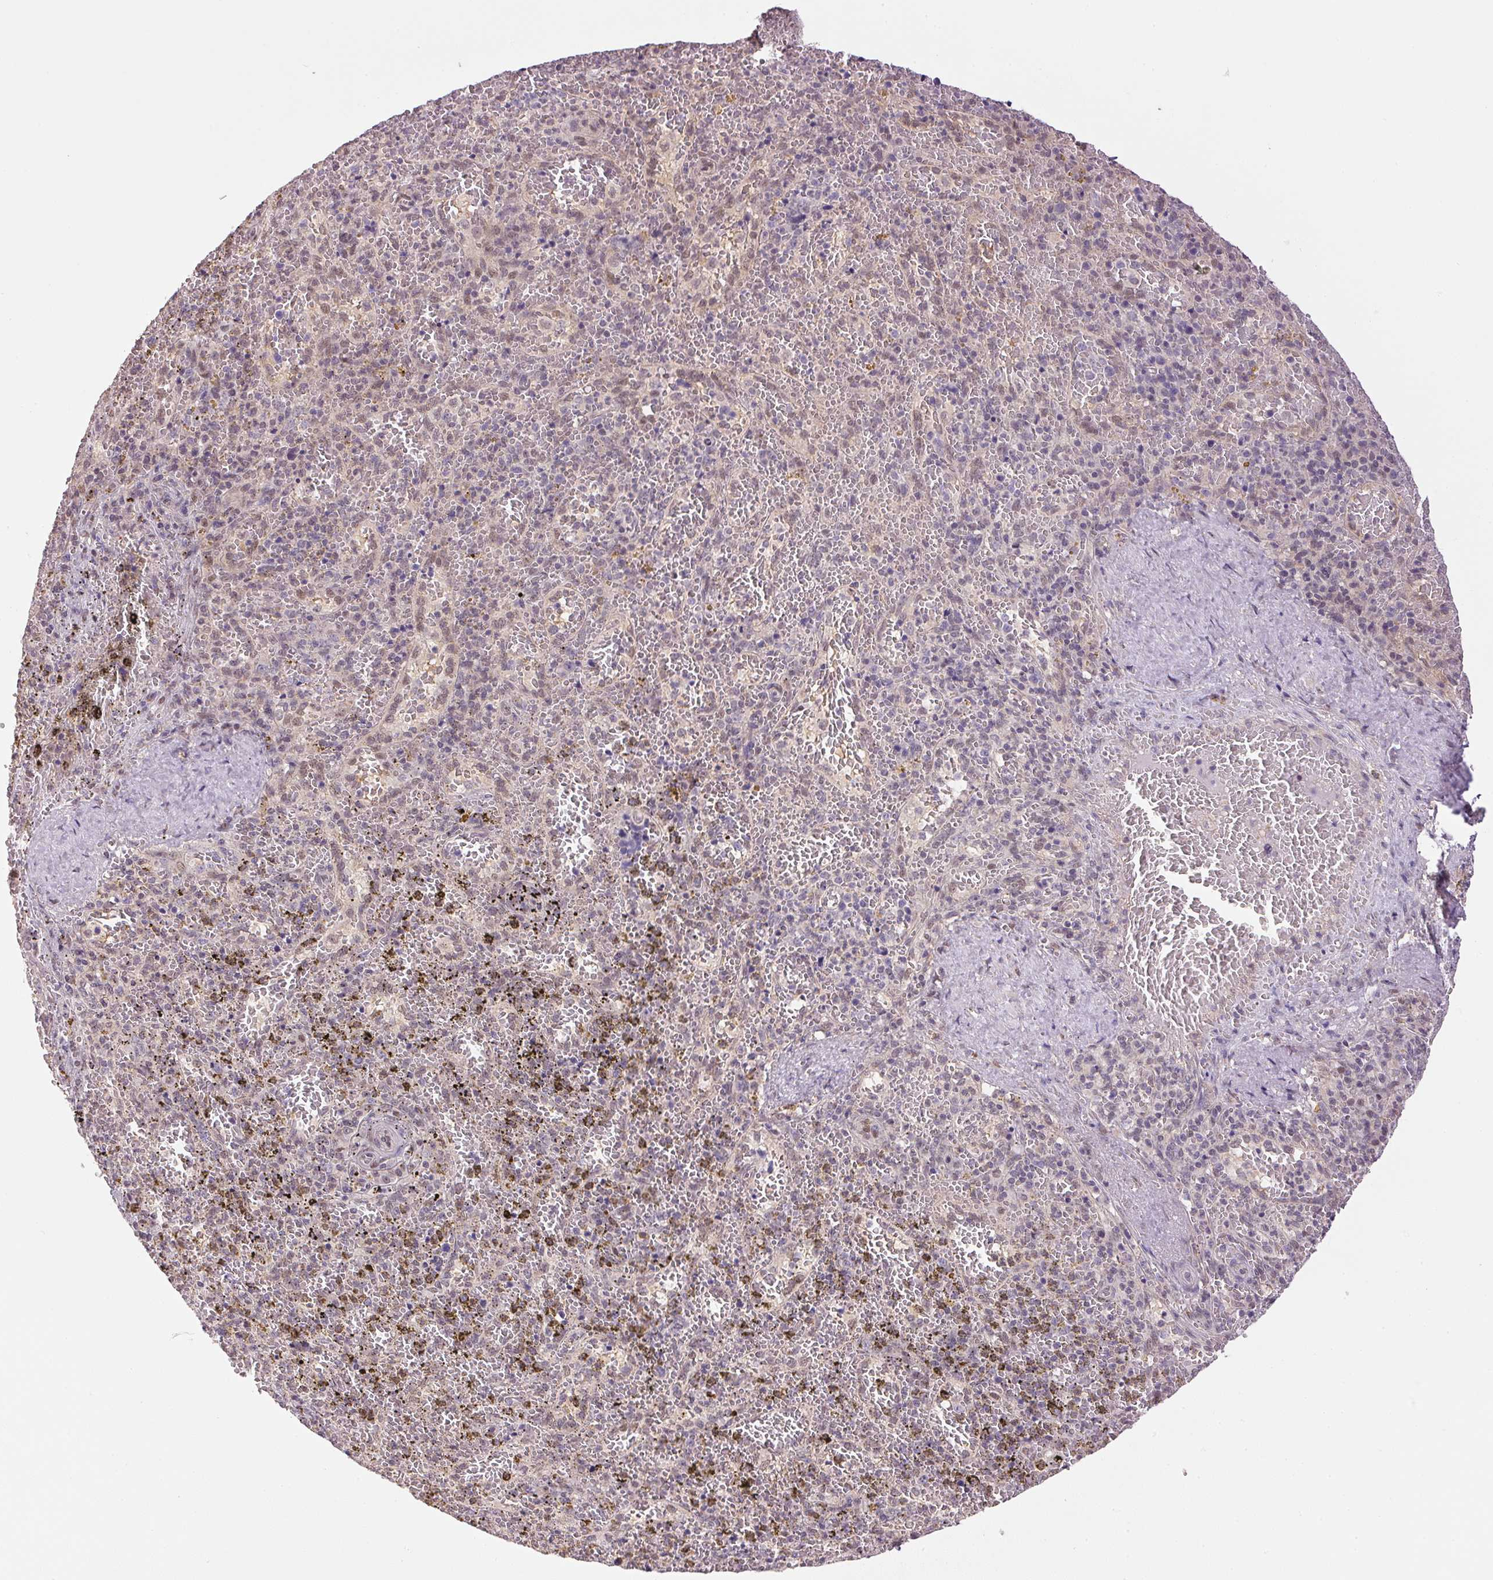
{"staining": {"intensity": "weak", "quantity": "<25%", "location": "nuclear"}, "tissue": "spleen", "cell_type": "Cells in red pulp", "image_type": "normal", "snomed": [{"axis": "morphology", "description": "Normal tissue, NOS"}, {"axis": "topography", "description": "Spleen"}], "caption": "Histopathology image shows no protein staining in cells in red pulp of benign spleen.", "gene": "SC5D", "patient": {"sex": "female", "age": 50}}